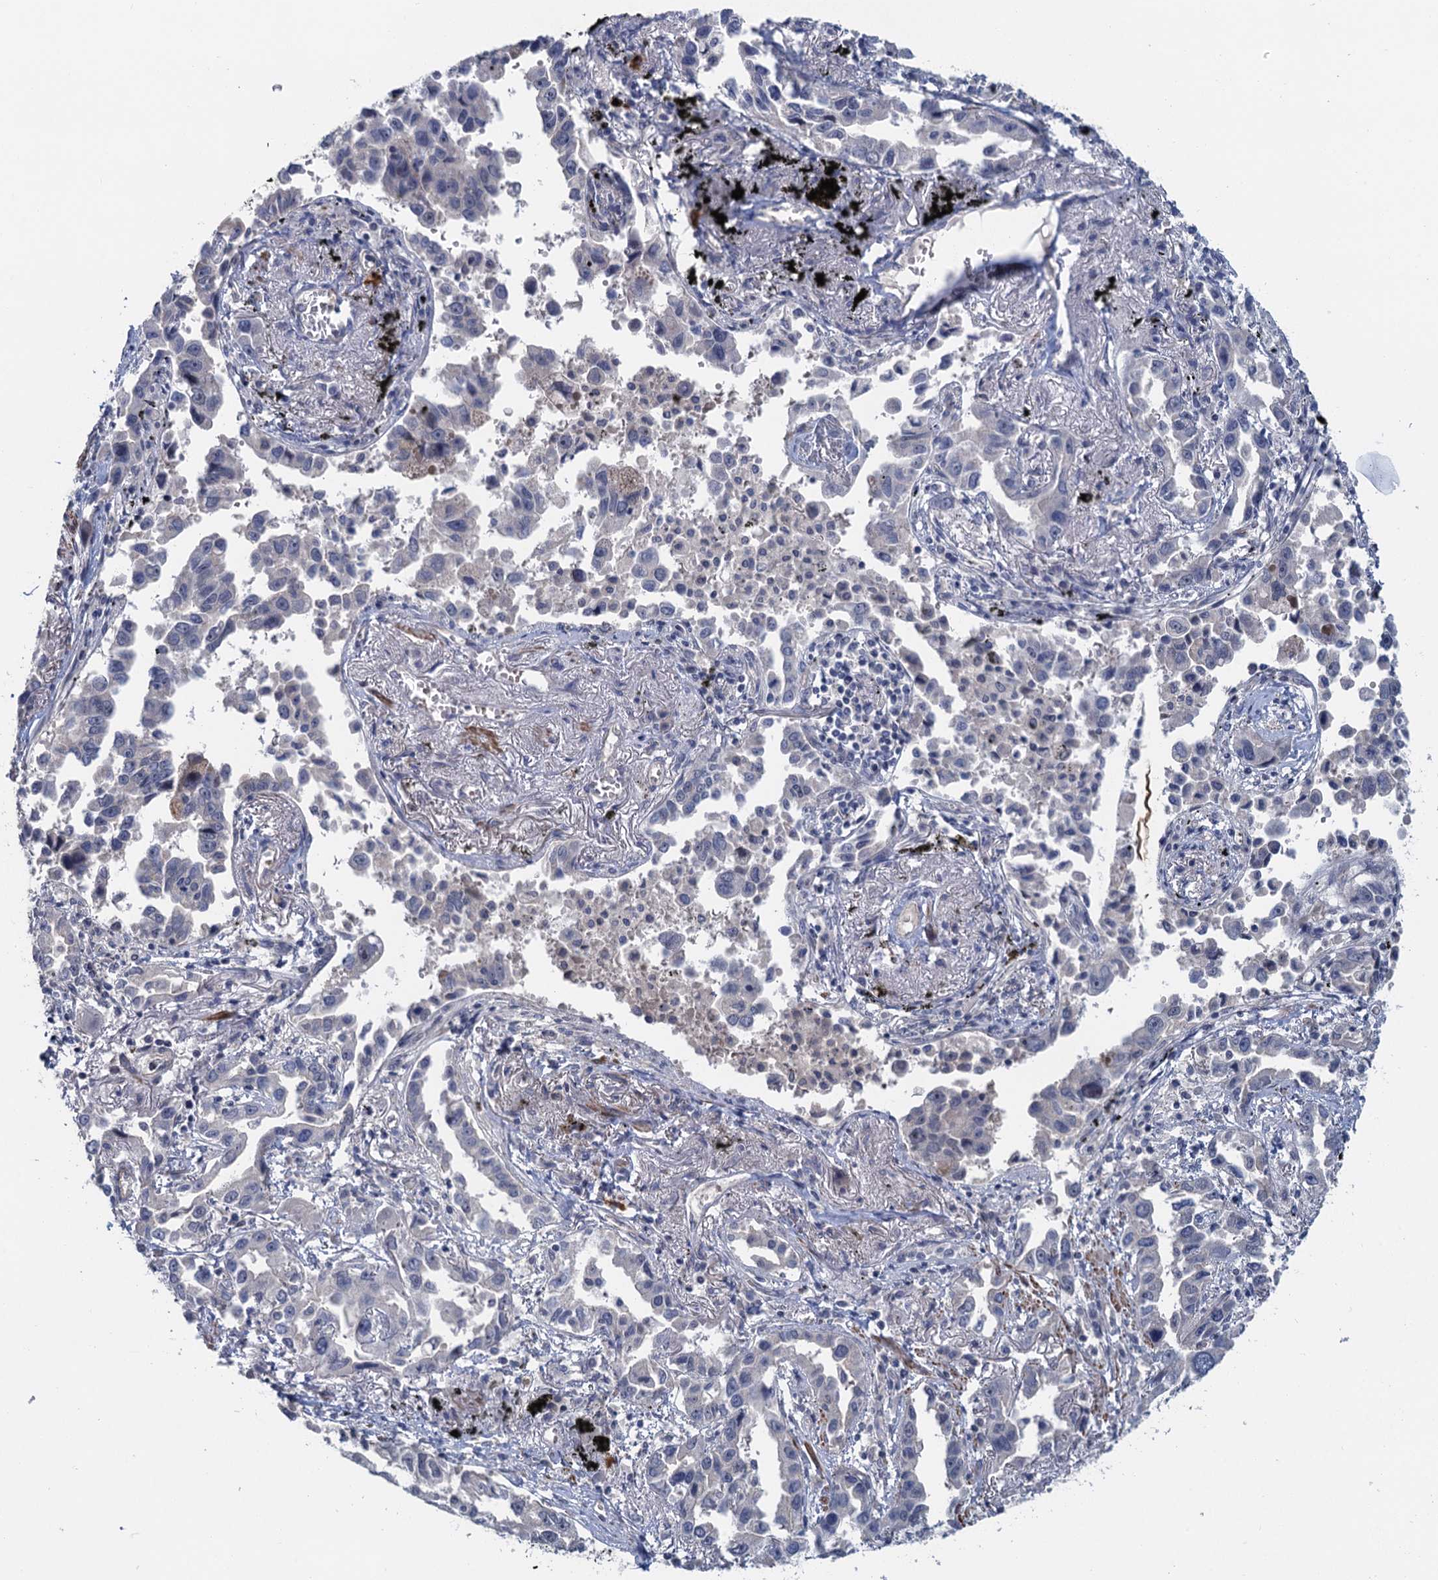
{"staining": {"intensity": "negative", "quantity": "none", "location": "none"}, "tissue": "lung cancer", "cell_type": "Tumor cells", "image_type": "cancer", "snomed": [{"axis": "morphology", "description": "Adenocarcinoma, NOS"}, {"axis": "topography", "description": "Lung"}], "caption": "An immunohistochemistry (IHC) micrograph of lung adenocarcinoma is shown. There is no staining in tumor cells of lung adenocarcinoma. (Stains: DAB immunohistochemistry (IHC) with hematoxylin counter stain, Microscopy: brightfield microscopy at high magnification).", "gene": "MYO16", "patient": {"sex": "male", "age": 67}}